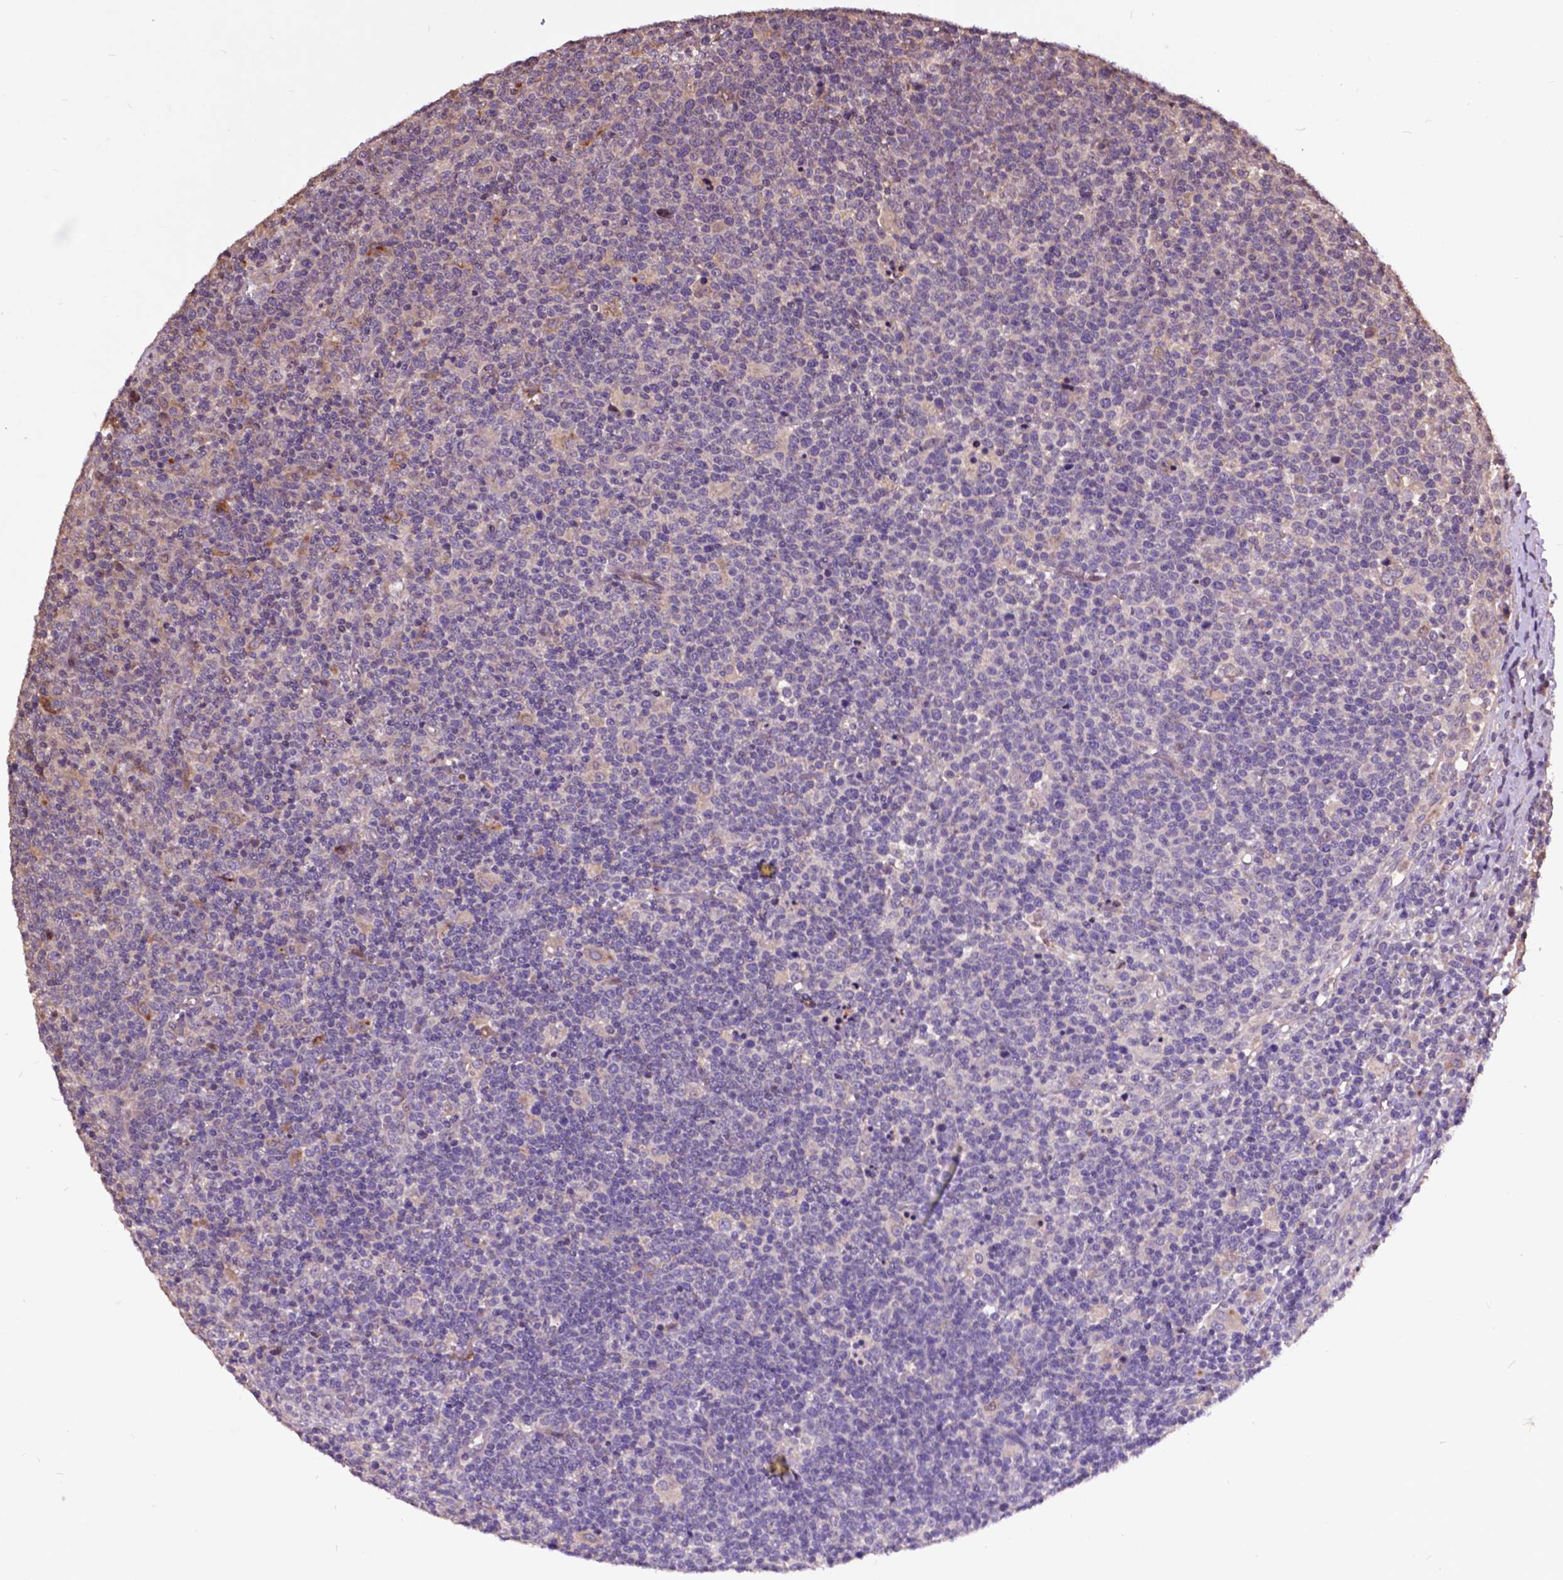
{"staining": {"intensity": "negative", "quantity": "none", "location": "none"}, "tissue": "lymphoma", "cell_type": "Tumor cells", "image_type": "cancer", "snomed": [{"axis": "morphology", "description": "Malignant lymphoma, non-Hodgkin's type, High grade"}, {"axis": "topography", "description": "Lymph node"}], "caption": "This is a photomicrograph of IHC staining of lymphoma, which shows no expression in tumor cells. The staining is performed using DAB (3,3'-diaminobenzidine) brown chromogen with nuclei counter-stained in using hematoxylin.", "gene": "AP1S3", "patient": {"sex": "male", "age": 61}}